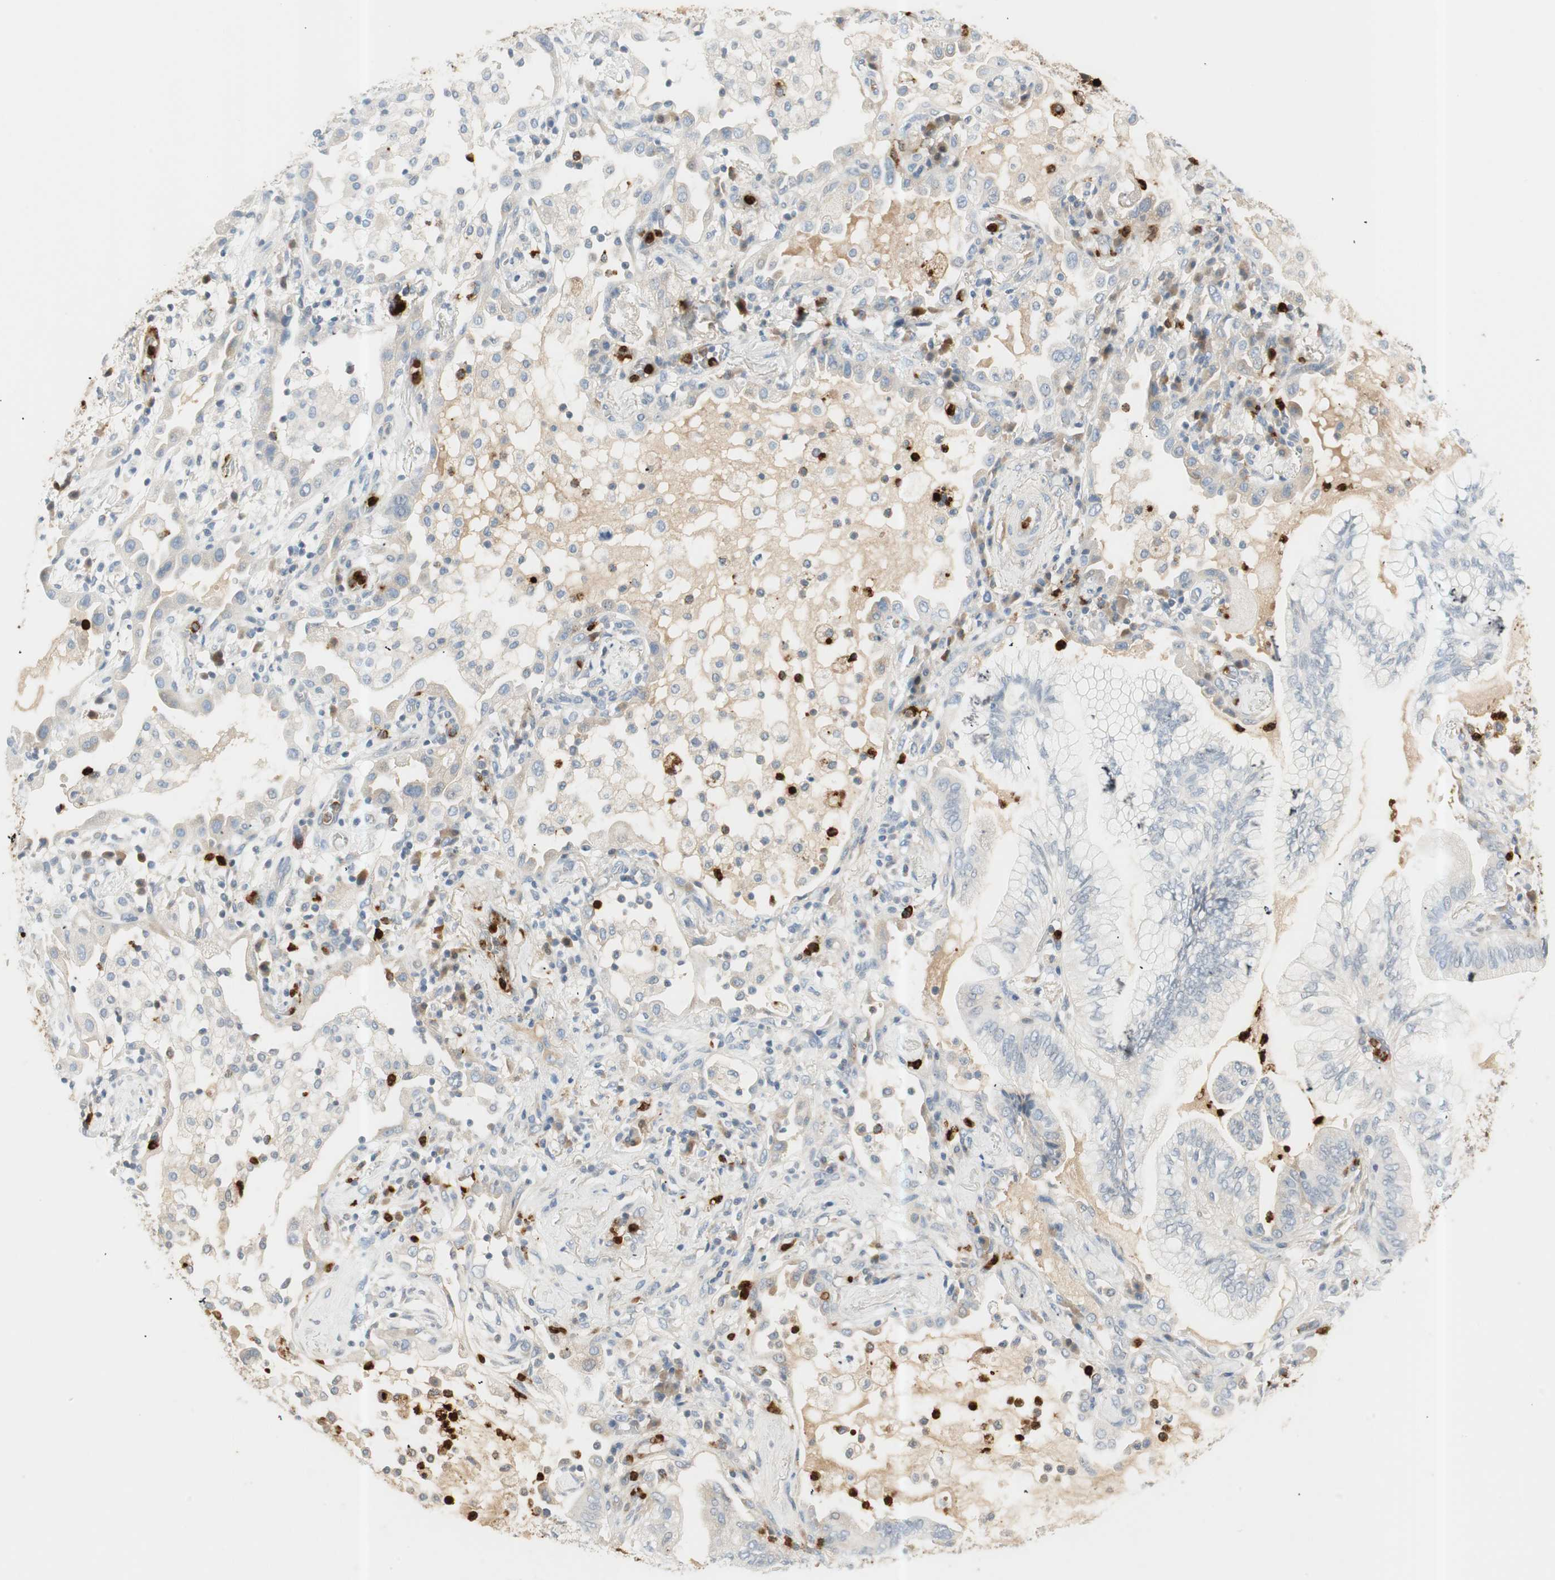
{"staining": {"intensity": "negative", "quantity": "none", "location": "none"}, "tissue": "lung cancer", "cell_type": "Tumor cells", "image_type": "cancer", "snomed": [{"axis": "morphology", "description": "Normal tissue, NOS"}, {"axis": "morphology", "description": "Adenocarcinoma, NOS"}, {"axis": "topography", "description": "Bronchus"}, {"axis": "topography", "description": "Lung"}], "caption": "An image of lung cancer (adenocarcinoma) stained for a protein shows no brown staining in tumor cells.", "gene": "PRTN3", "patient": {"sex": "female", "age": 70}}